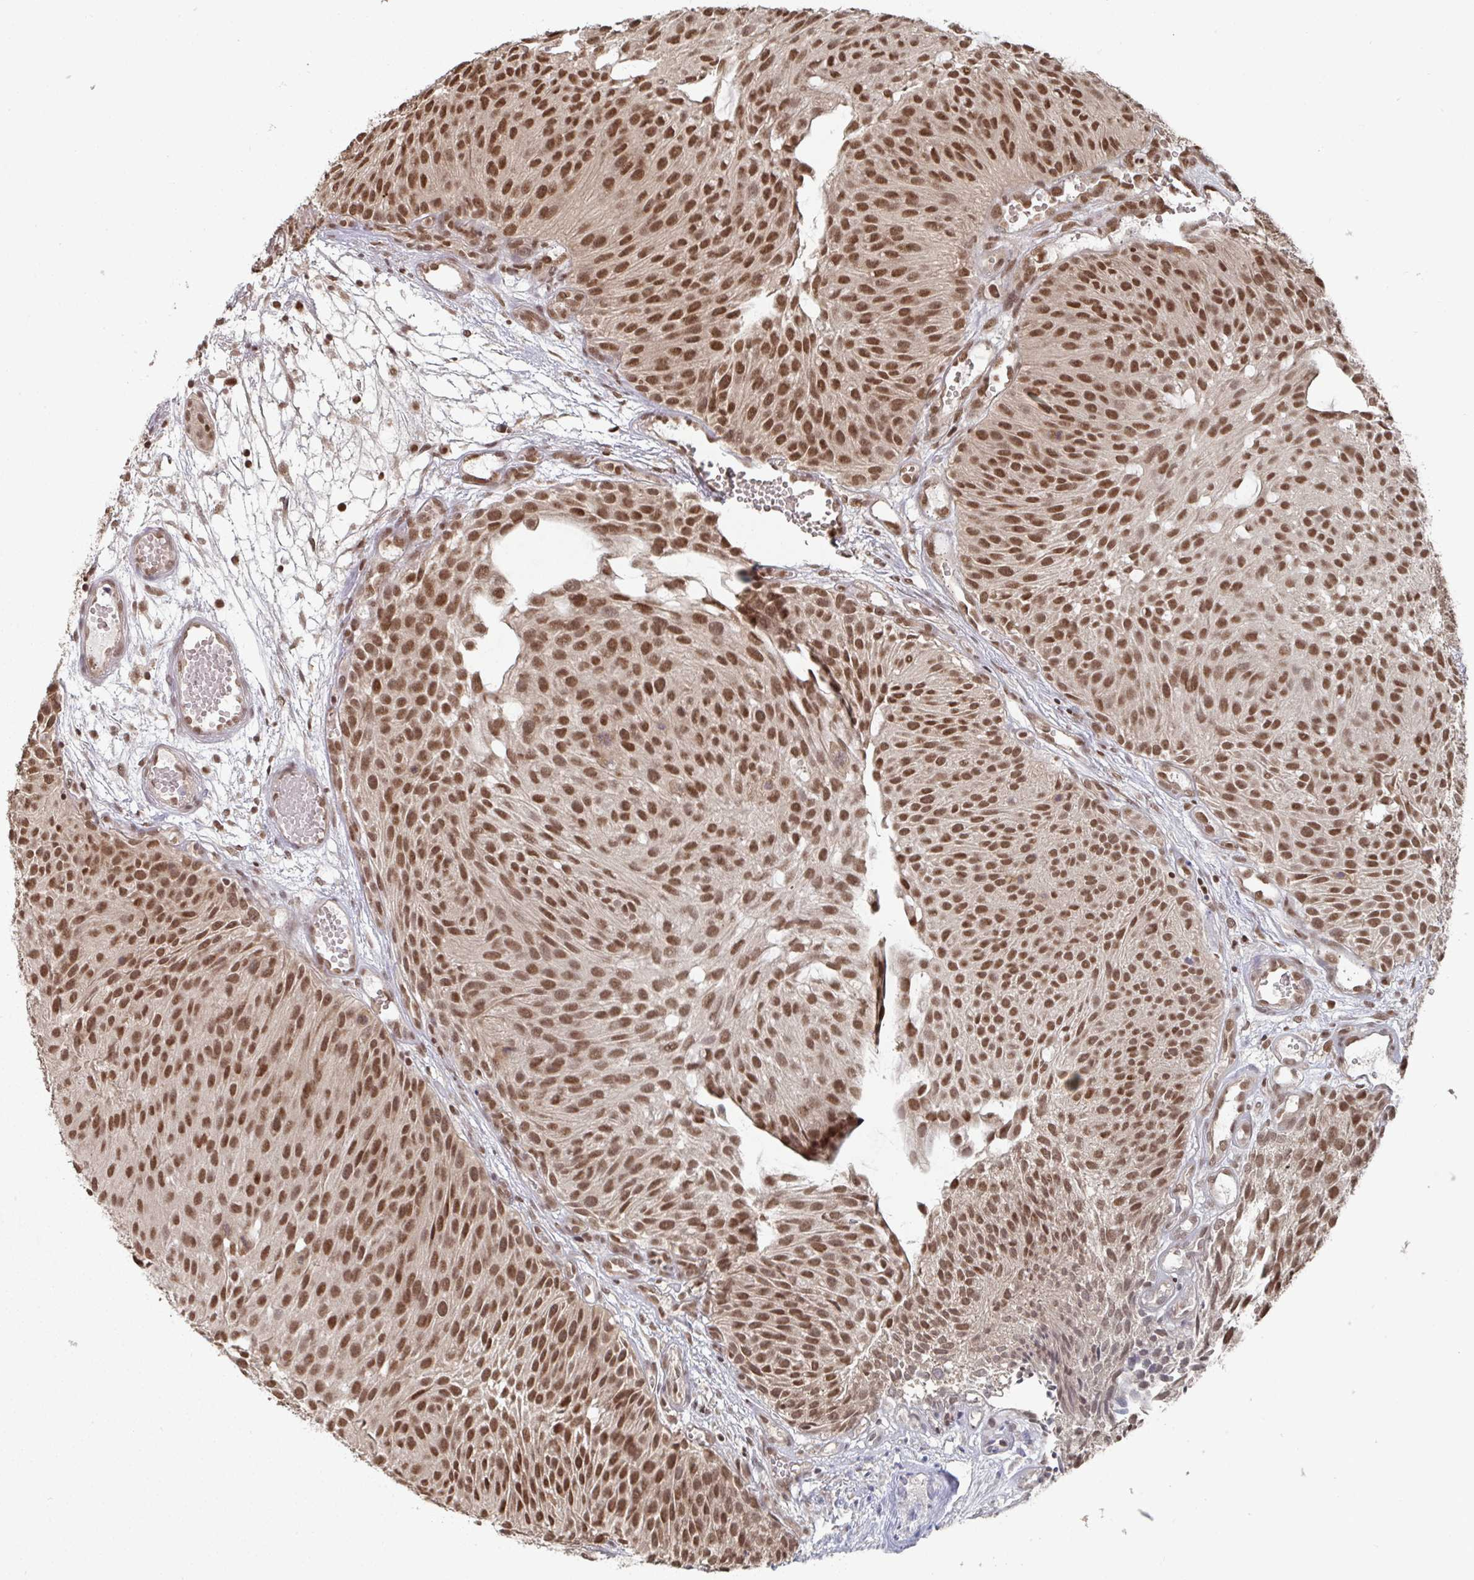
{"staining": {"intensity": "moderate", "quantity": ">75%", "location": "nuclear"}, "tissue": "urothelial cancer", "cell_type": "Tumor cells", "image_type": "cancer", "snomed": [{"axis": "morphology", "description": "Urothelial carcinoma, NOS"}, {"axis": "topography", "description": "Urinary bladder"}], "caption": "Moderate nuclear protein staining is identified in about >75% of tumor cells in transitional cell carcinoma.", "gene": "JMJD1C", "patient": {"sex": "male", "age": 84}}